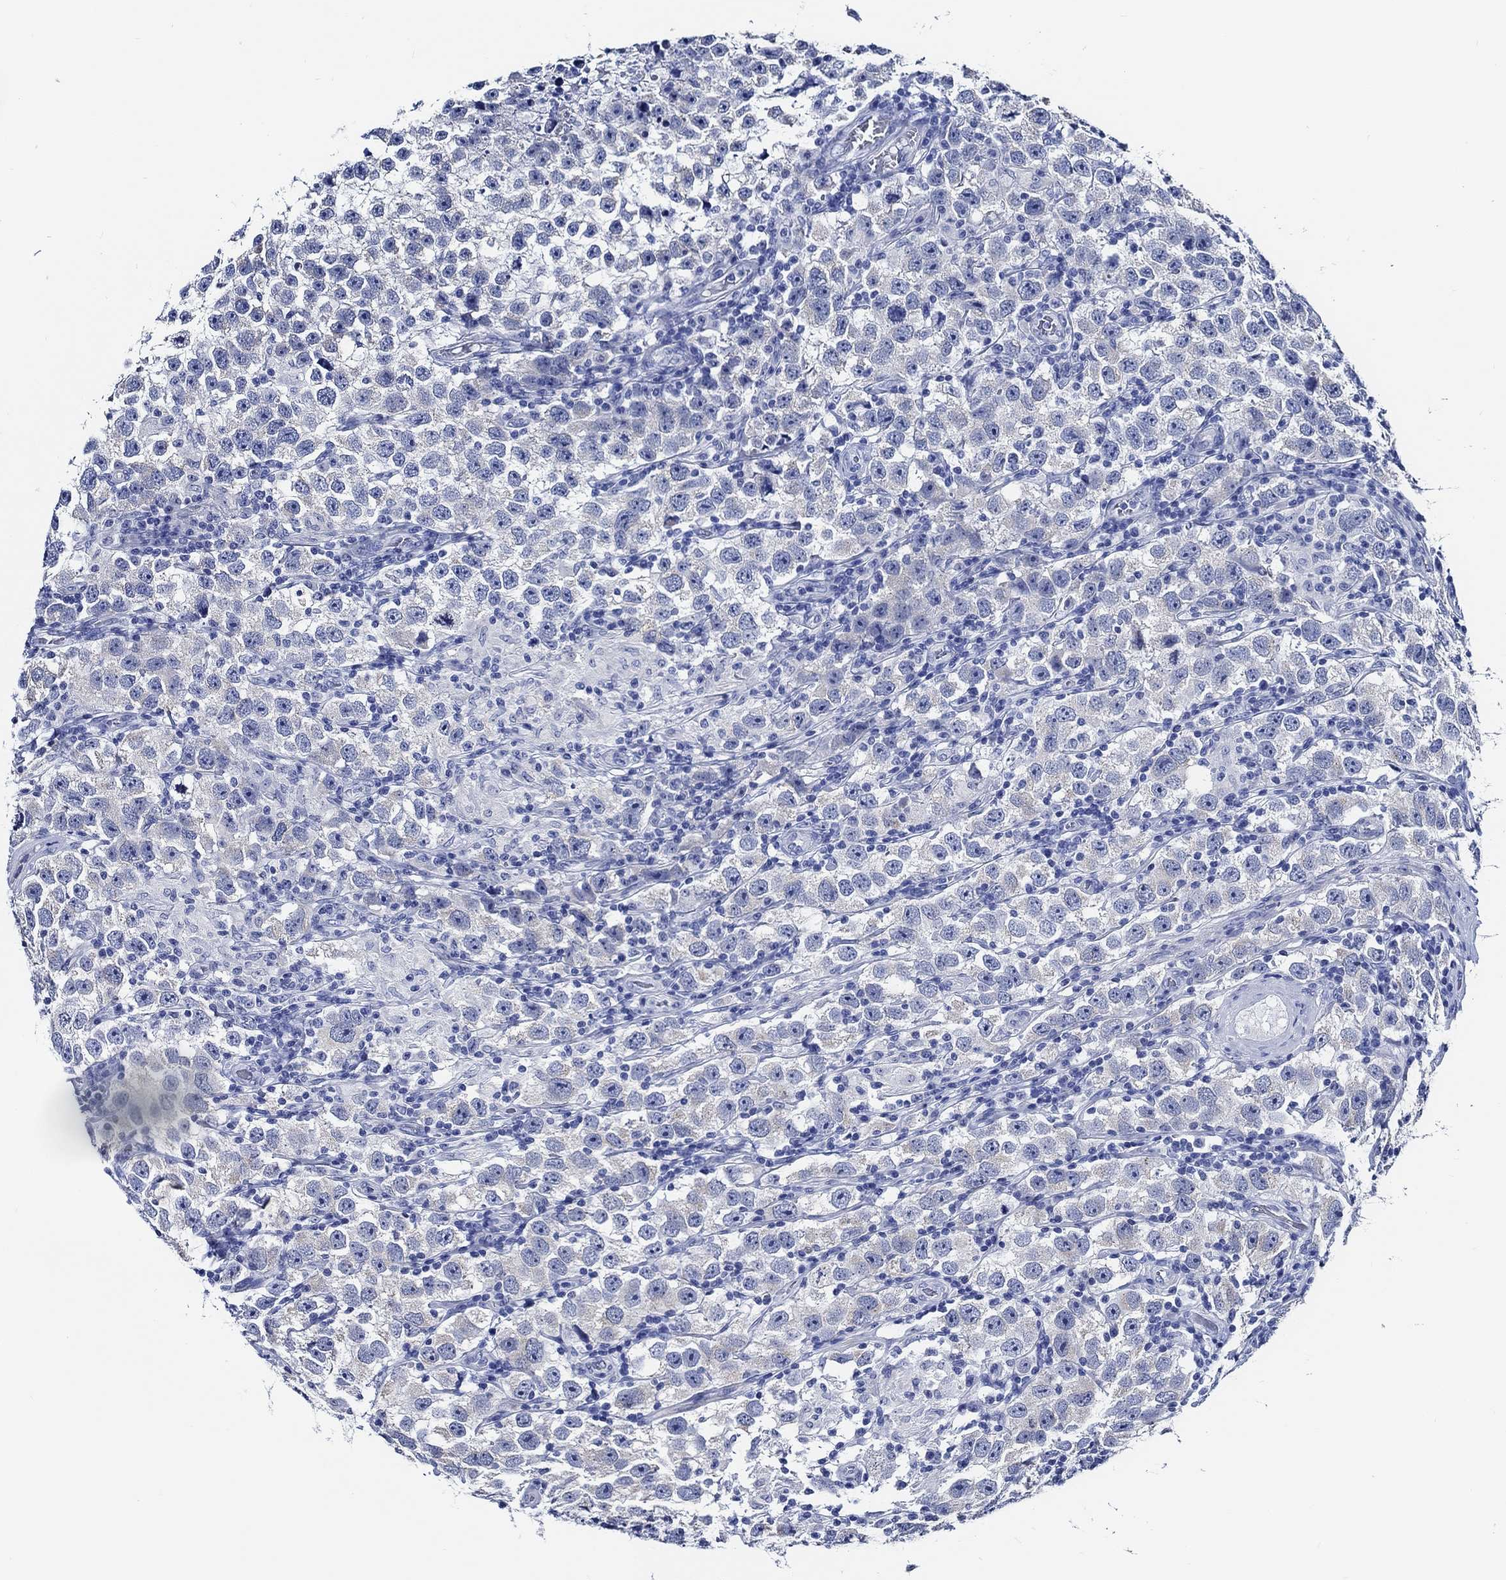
{"staining": {"intensity": "negative", "quantity": "none", "location": "none"}, "tissue": "testis cancer", "cell_type": "Tumor cells", "image_type": "cancer", "snomed": [{"axis": "morphology", "description": "Seminoma, NOS"}, {"axis": "topography", "description": "Testis"}], "caption": "Immunohistochemical staining of human testis cancer shows no significant staining in tumor cells. (Stains: DAB (3,3'-diaminobenzidine) IHC with hematoxylin counter stain, Microscopy: brightfield microscopy at high magnification).", "gene": "WDR62", "patient": {"sex": "male", "age": 26}}